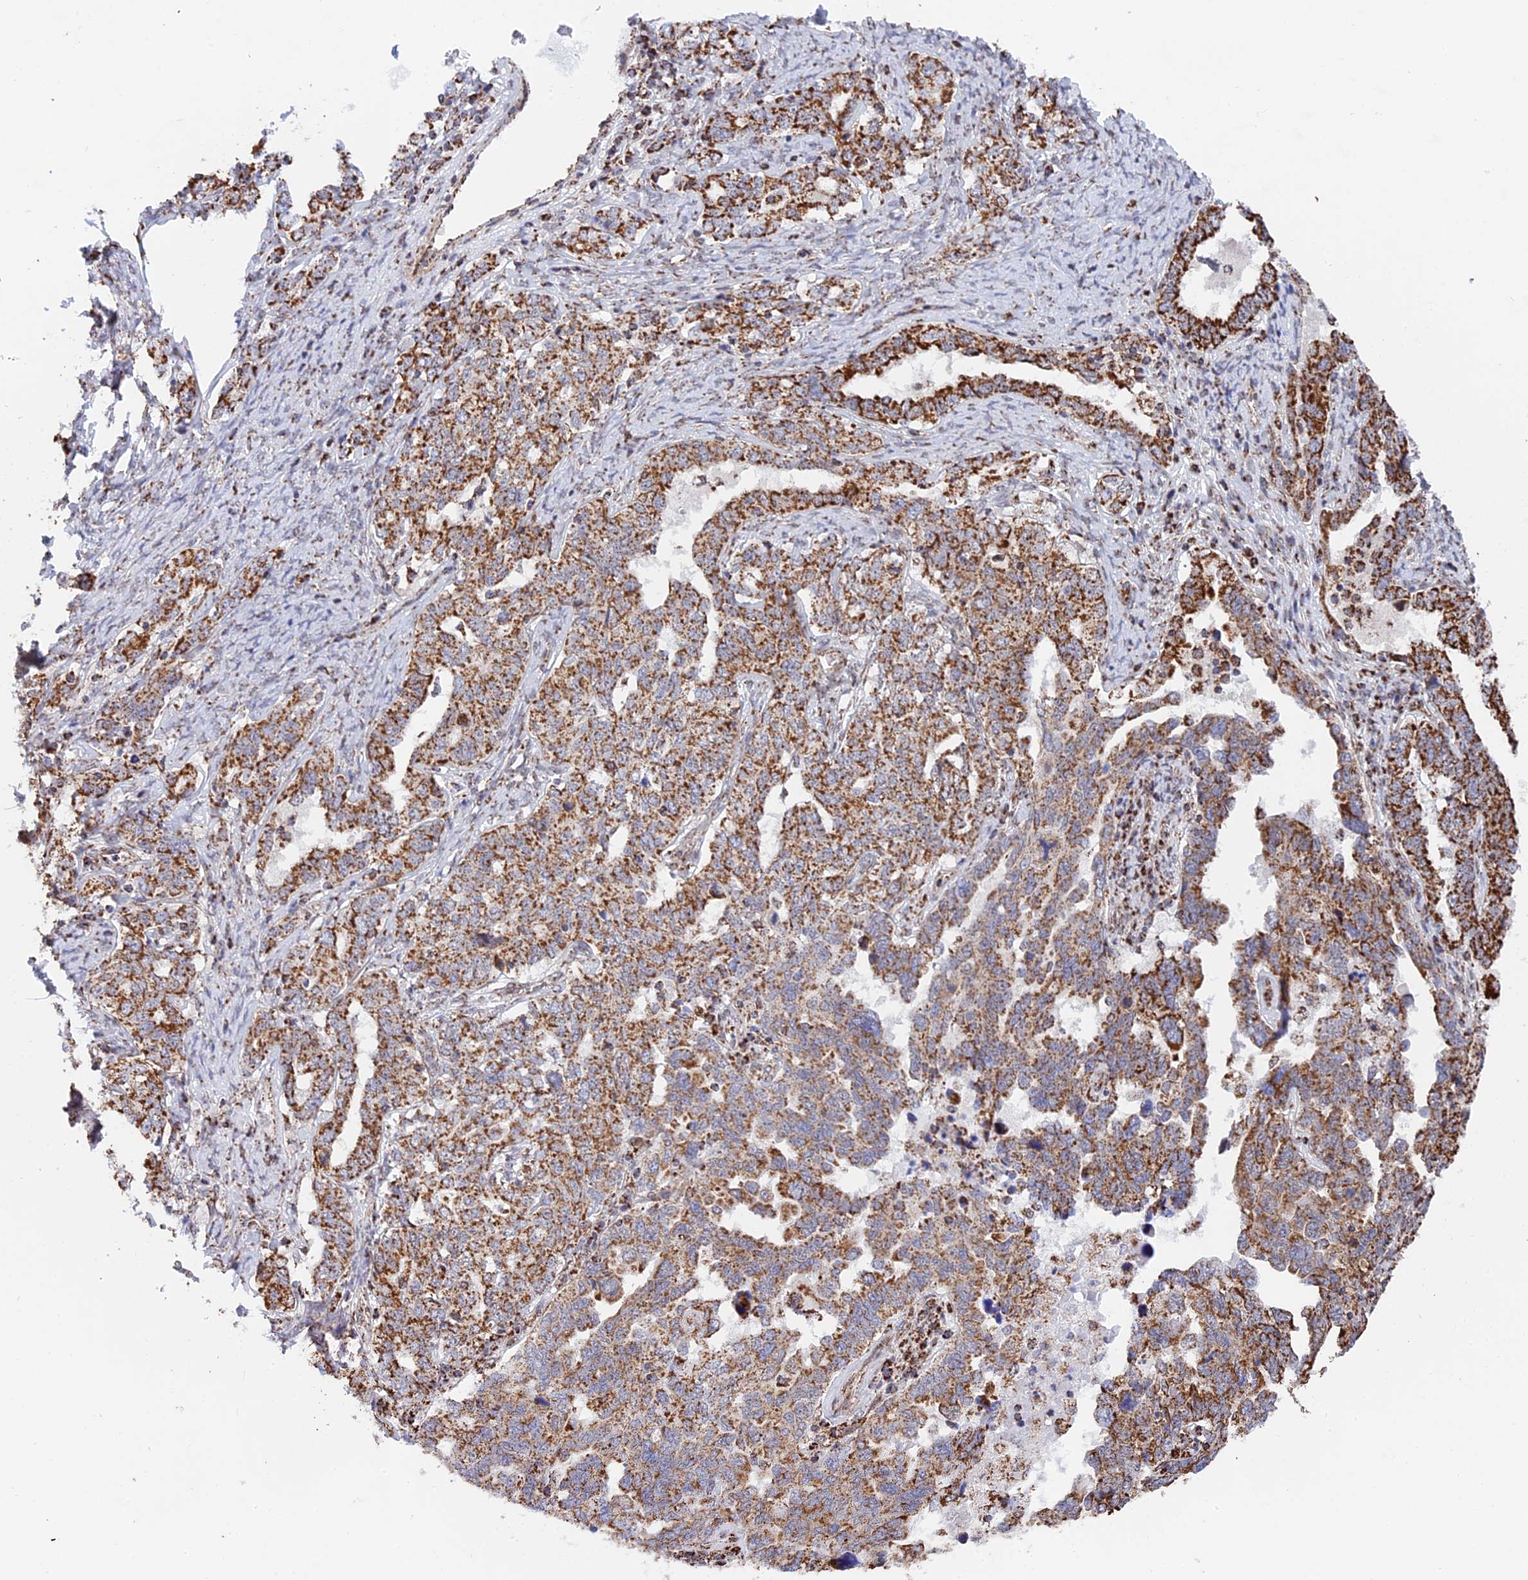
{"staining": {"intensity": "strong", "quantity": ">75%", "location": "cytoplasmic/membranous"}, "tissue": "ovarian cancer", "cell_type": "Tumor cells", "image_type": "cancer", "snomed": [{"axis": "morphology", "description": "Carcinoma, endometroid"}, {"axis": "topography", "description": "Ovary"}], "caption": "The image reveals staining of ovarian cancer (endometroid carcinoma), revealing strong cytoplasmic/membranous protein staining (brown color) within tumor cells.", "gene": "CDC16", "patient": {"sex": "female", "age": 62}}